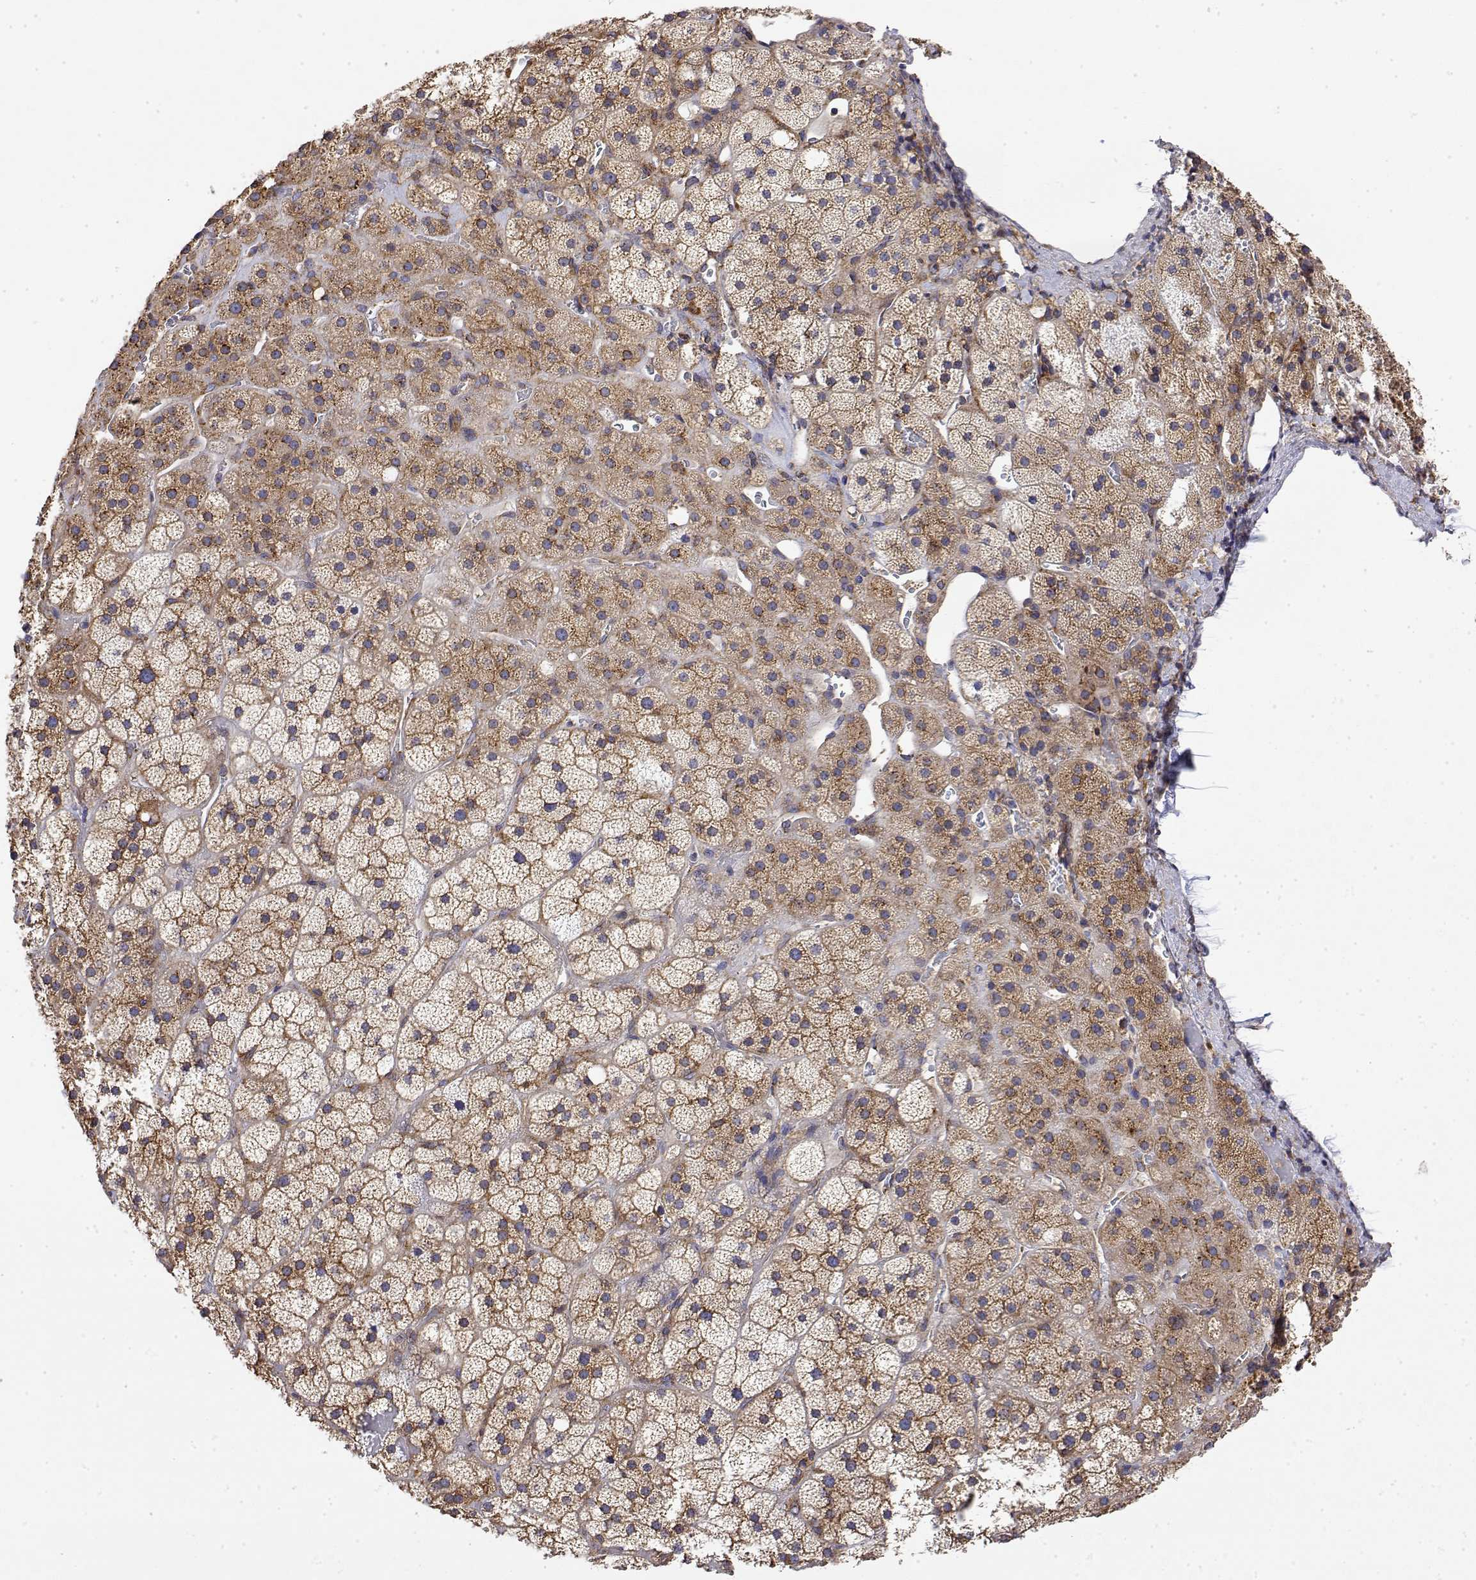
{"staining": {"intensity": "moderate", "quantity": "25%-75%", "location": "cytoplasmic/membranous"}, "tissue": "adrenal gland", "cell_type": "Glandular cells", "image_type": "normal", "snomed": [{"axis": "morphology", "description": "Normal tissue, NOS"}, {"axis": "topography", "description": "Adrenal gland"}], "caption": "The histopathology image demonstrates staining of normal adrenal gland, revealing moderate cytoplasmic/membranous protein positivity (brown color) within glandular cells. (DAB IHC with brightfield microscopy, high magnification).", "gene": "EEF1G", "patient": {"sex": "male", "age": 57}}